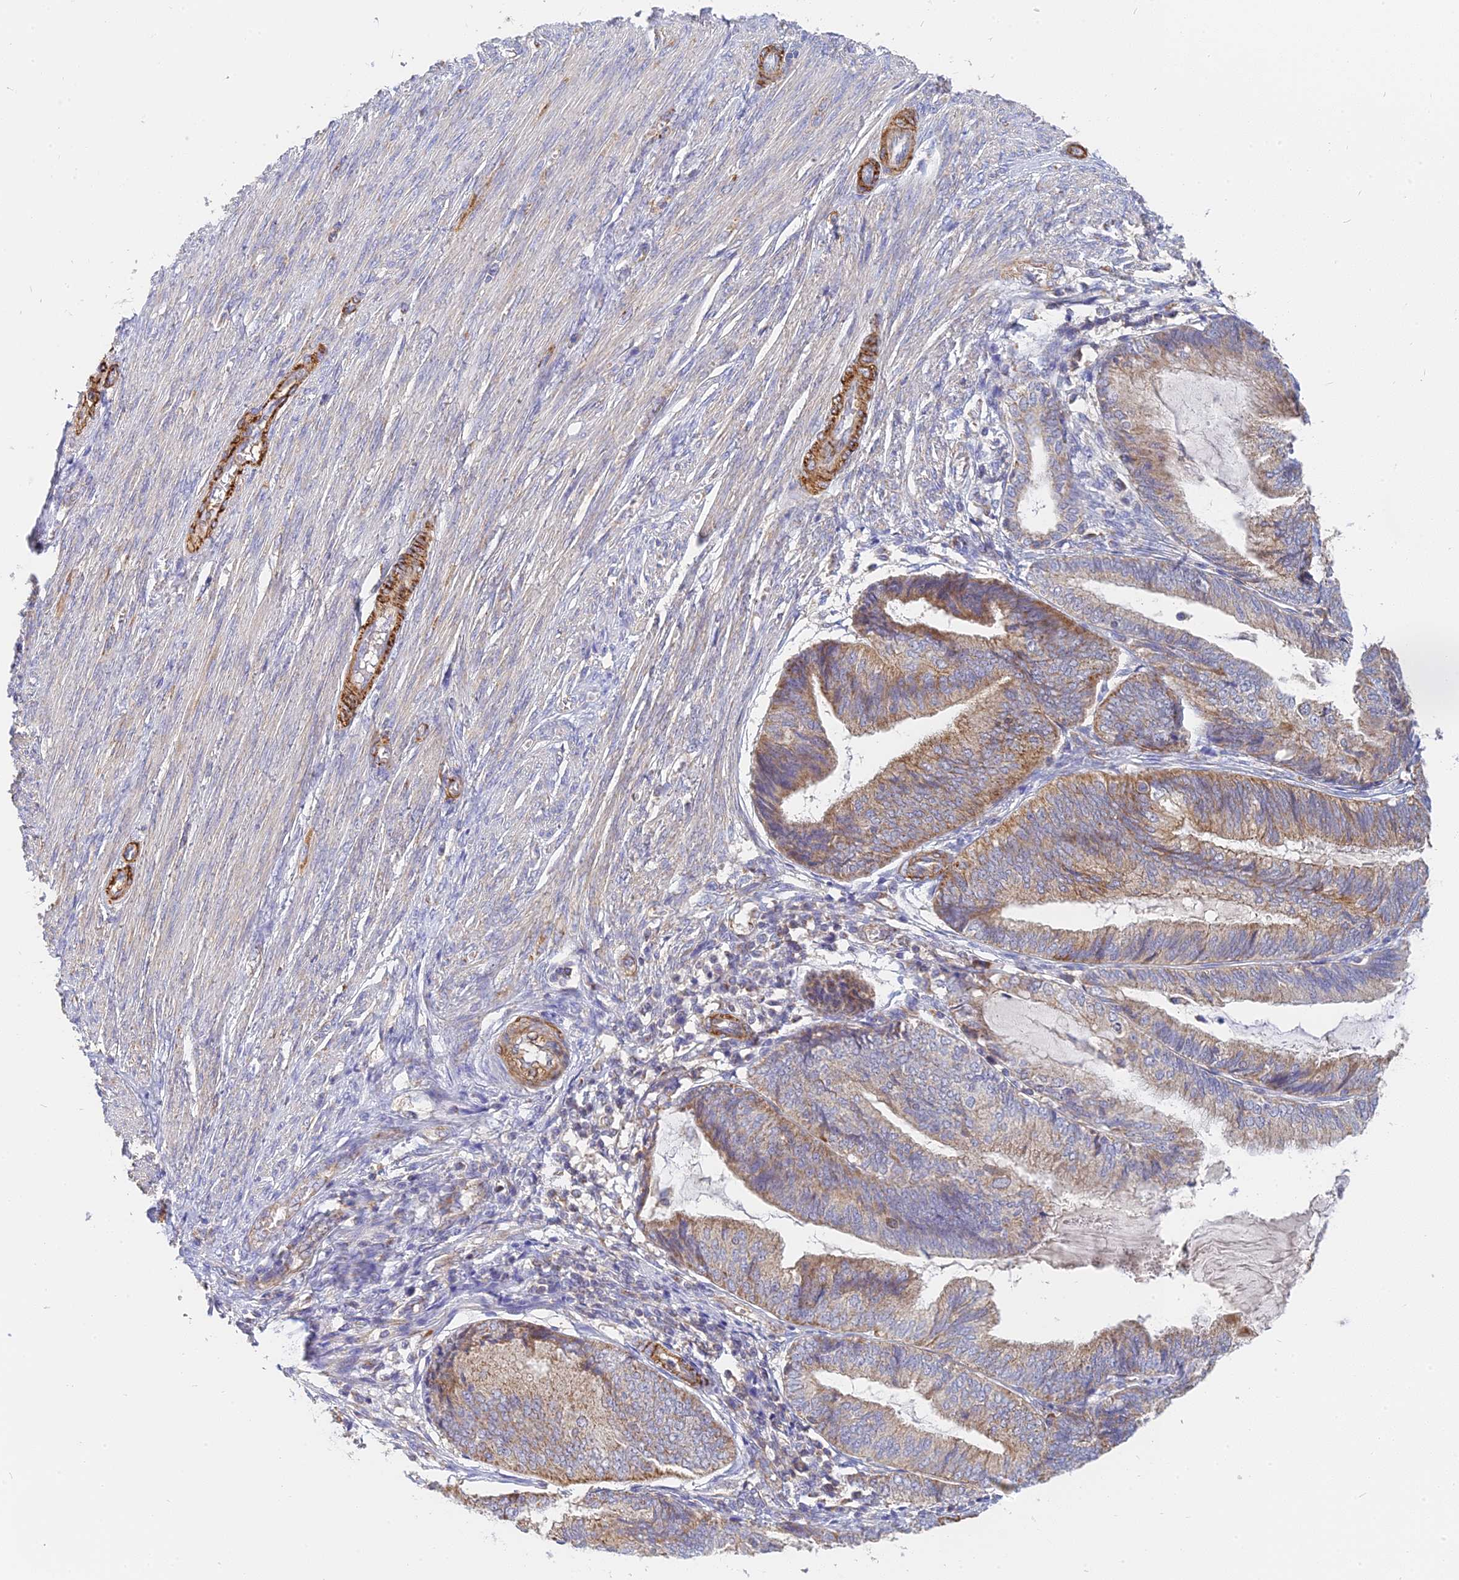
{"staining": {"intensity": "moderate", "quantity": "25%-75%", "location": "cytoplasmic/membranous"}, "tissue": "endometrial cancer", "cell_type": "Tumor cells", "image_type": "cancer", "snomed": [{"axis": "morphology", "description": "Adenocarcinoma, NOS"}, {"axis": "topography", "description": "Endometrium"}], "caption": "Moderate cytoplasmic/membranous protein expression is appreciated in about 25%-75% of tumor cells in adenocarcinoma (endometrial). (IHC, brightfield microscopy, high magnification).", "gene": "MRPL15", "patient": {"sex": "female", "age": 81}}